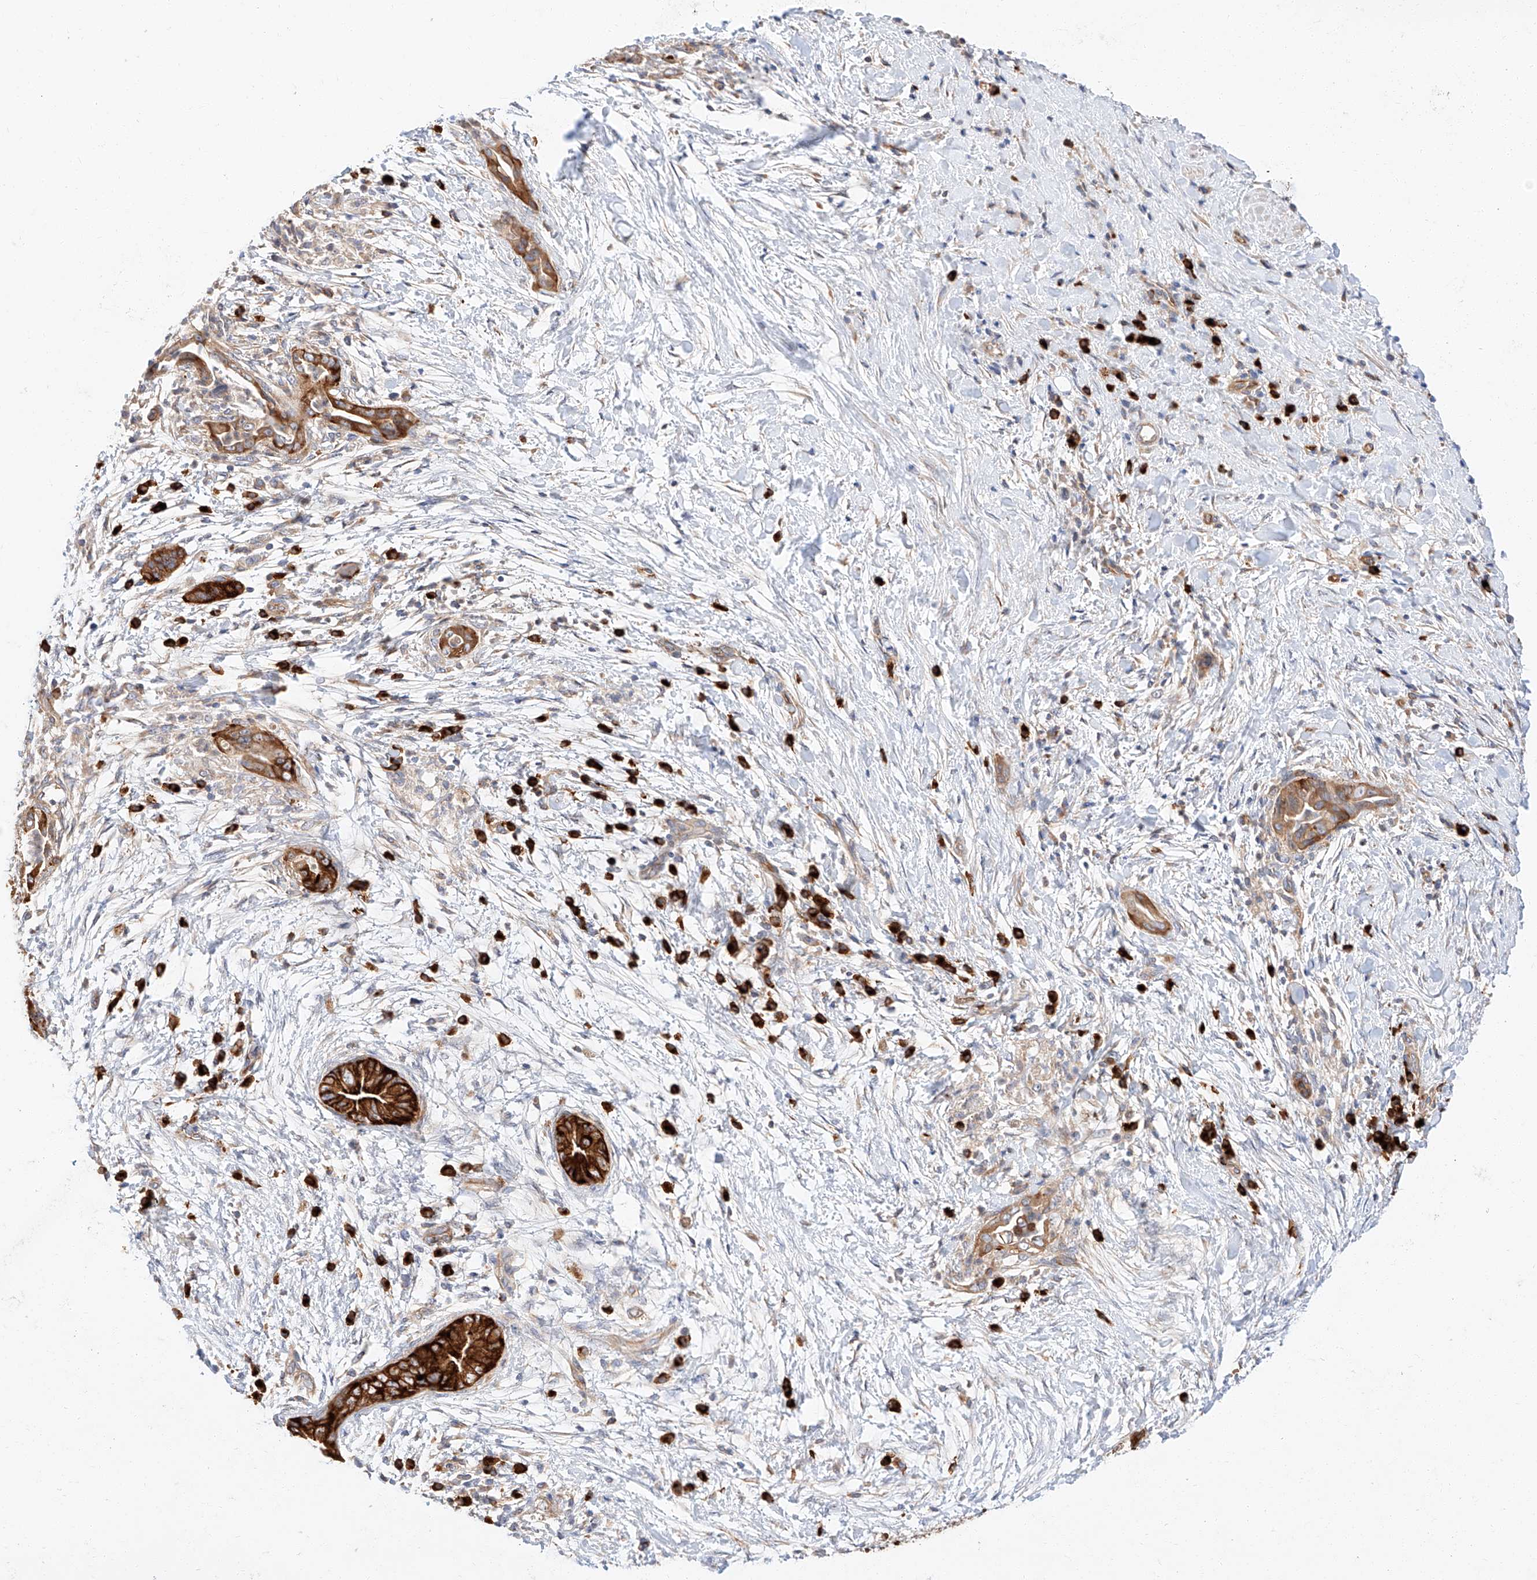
{"staining": {"intensity": "strong", "quantity": ">75%", "location": "cytoplasmic/membranous"}, "tissue": "pancreatic cancer", "cell_type": "Tumor cells", "image_type": "cancer", "snomed": [{"axis": "morphology", "description": "Adenocarcinoma, NOS"}, {"axis": "topography", "description": "Pancreas"}], "caption": "This is an image of IHC staining of pancreatic cancer (adenocarcinoma), which shows strong positivity in the cytoplasmic/membranous of tumor cells.", "gene": "GLMN", "patient": {"sex": "male", "age": 75}}